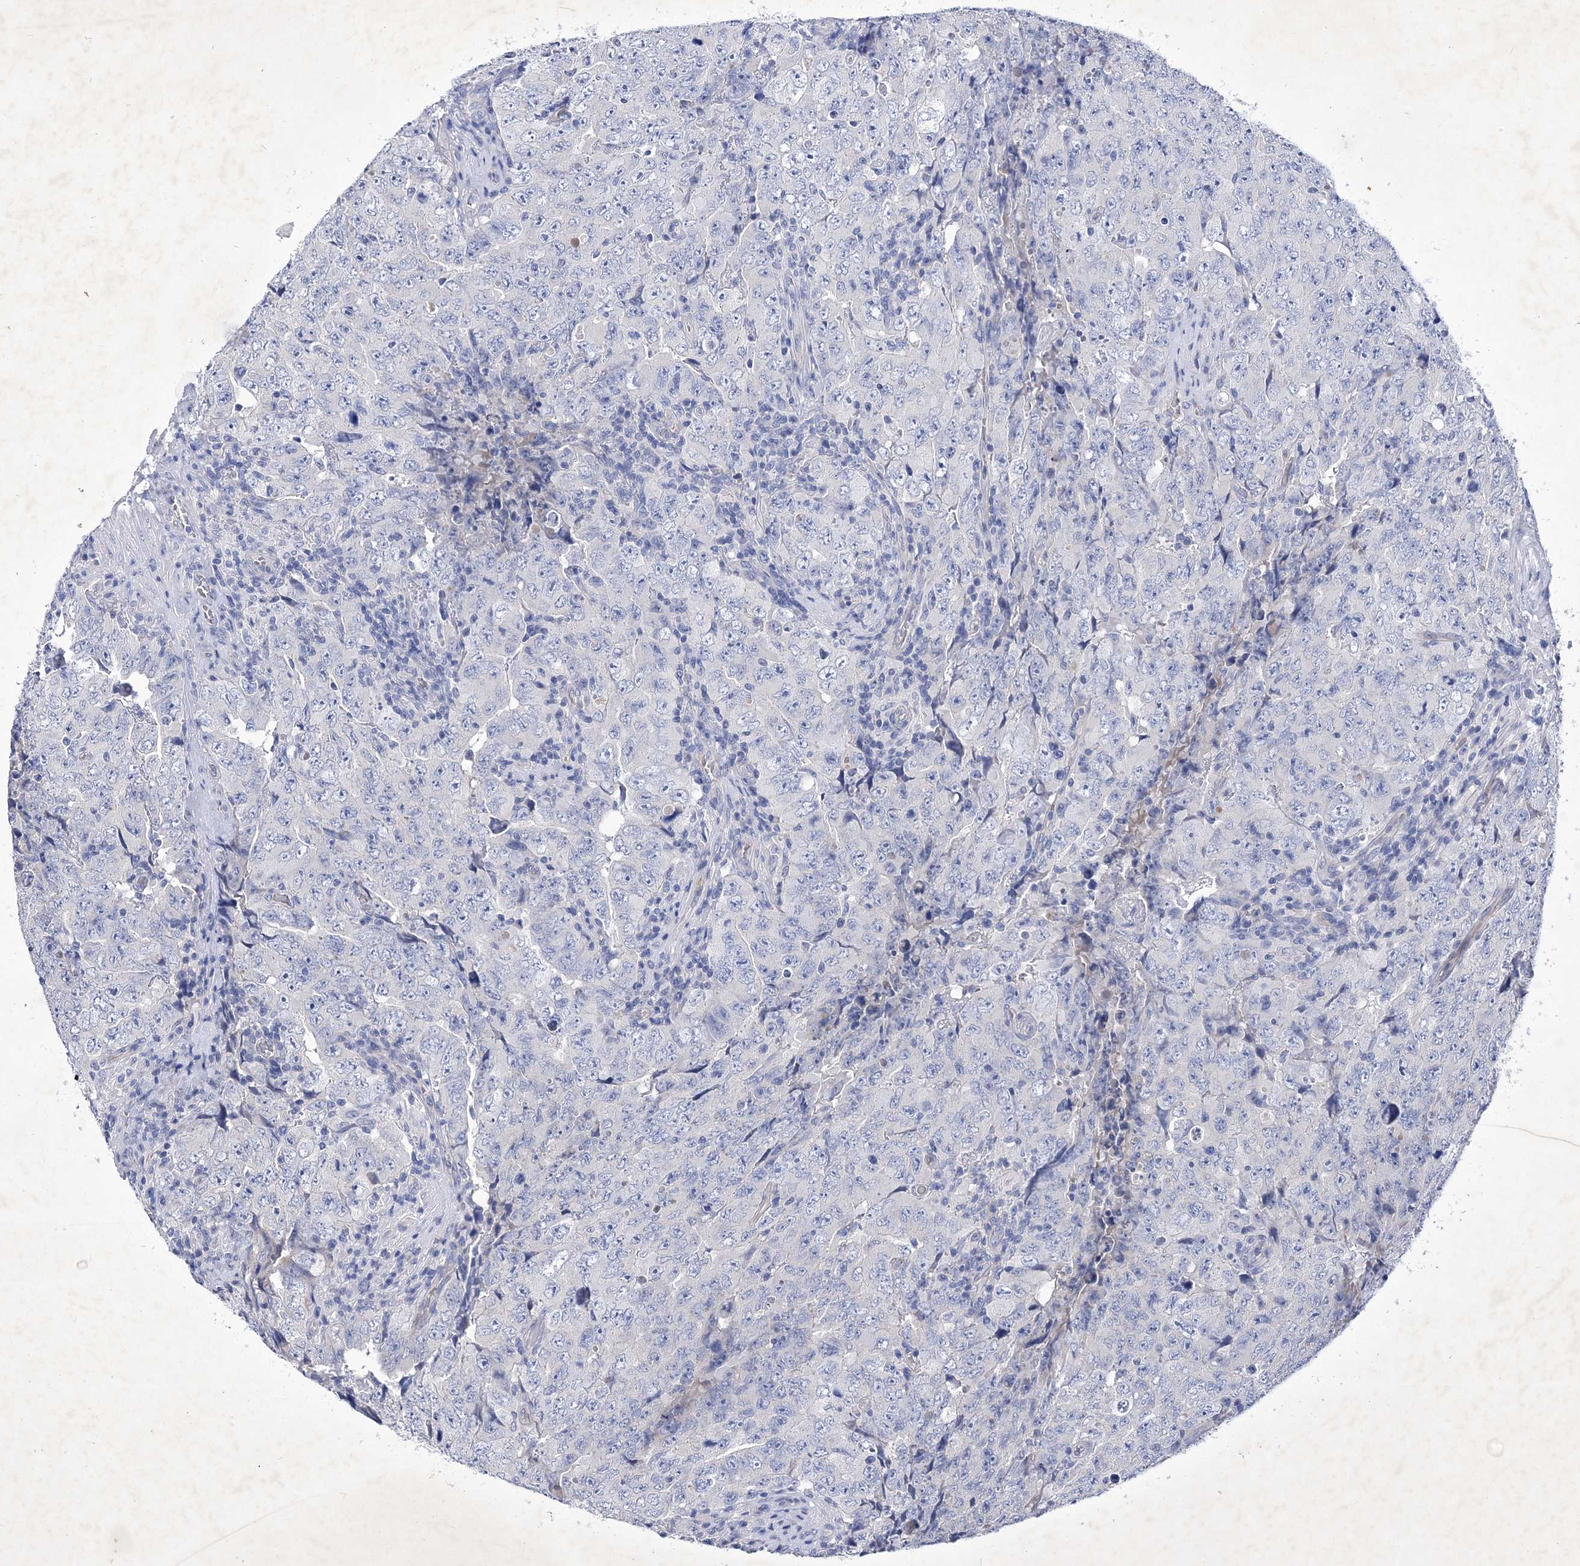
{"staining": {"intensity": "negative", "quantity": "none", "location": "none"}, "tissue": "testis cancer", "cell_type": "Tumor cells", "image_type": "cancer", "snomed": [{"axis": "morphology", "description": "Carcinoma, Embryonal, NOS"}, {"axis": "topography", "description": "Testis"}], "caption": "The immunohistochemistry micrograph has no significant positivity in tumor cells of embryonal carcinoma (testis) tissue.", "gene": "GPN1", "patient": {"sex": "male", "age": 26}}